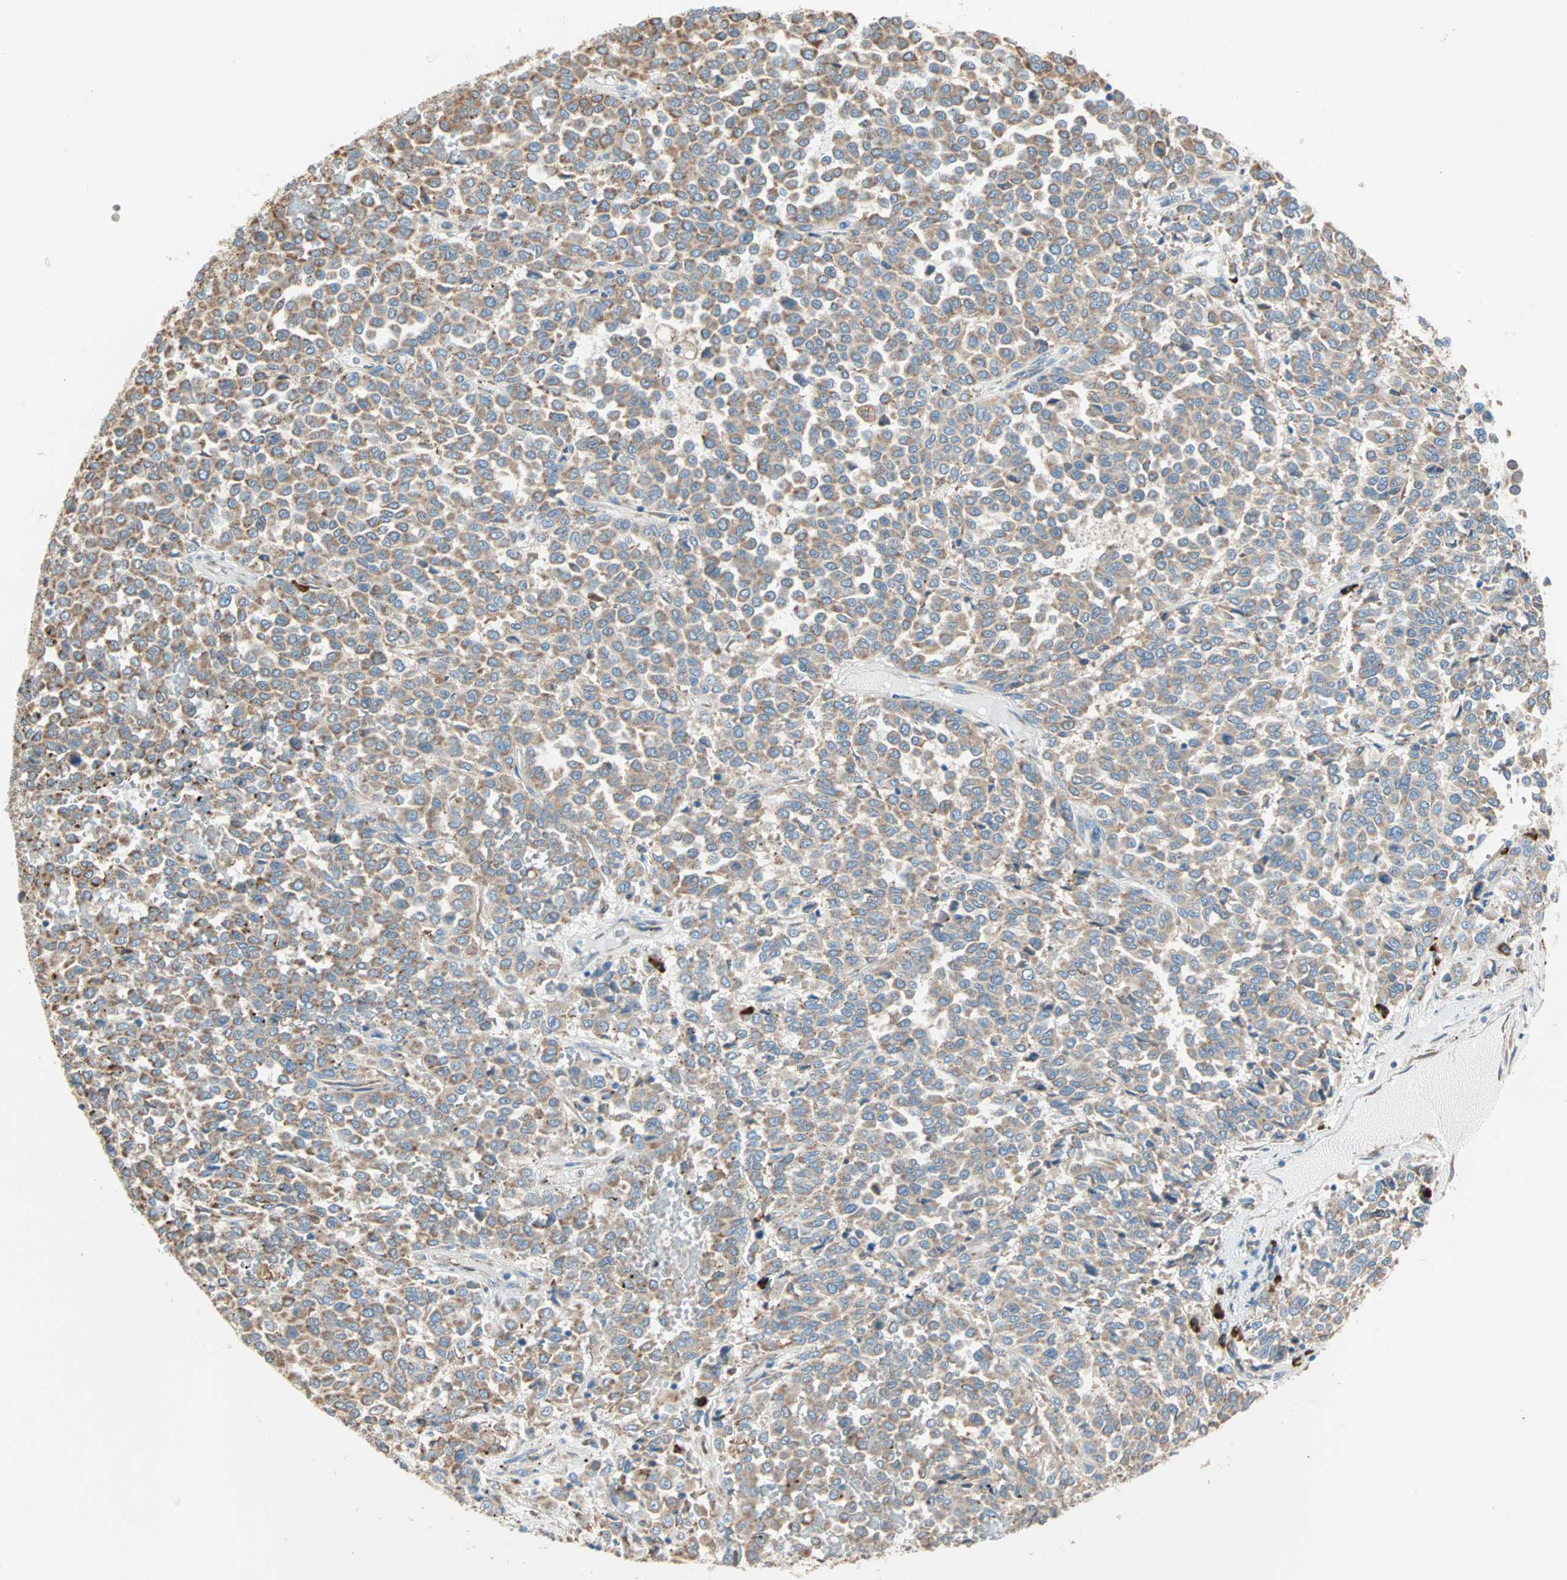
{"staining": {"intensity": "moderate", "quantity": ">75%", "location": "cytoplasmic/membranous"}, "tissue": "melanoma", "cell_type": "Tumor cells", "image_type": "cancer", "snomed": [{"axis": "morphology", "description": "Malignant melanoma, Metastatic site"}, {"axis": "topography", "description": "Pancreas"}], "caption": "Protein staining demonstrates moderate cytoplasmic/membranous expression in about >75% of tumor cells in malignant melanoma (metastatic site).", "gene": "PLCXD1", "patient": {"sex": "female", "age": 30}}